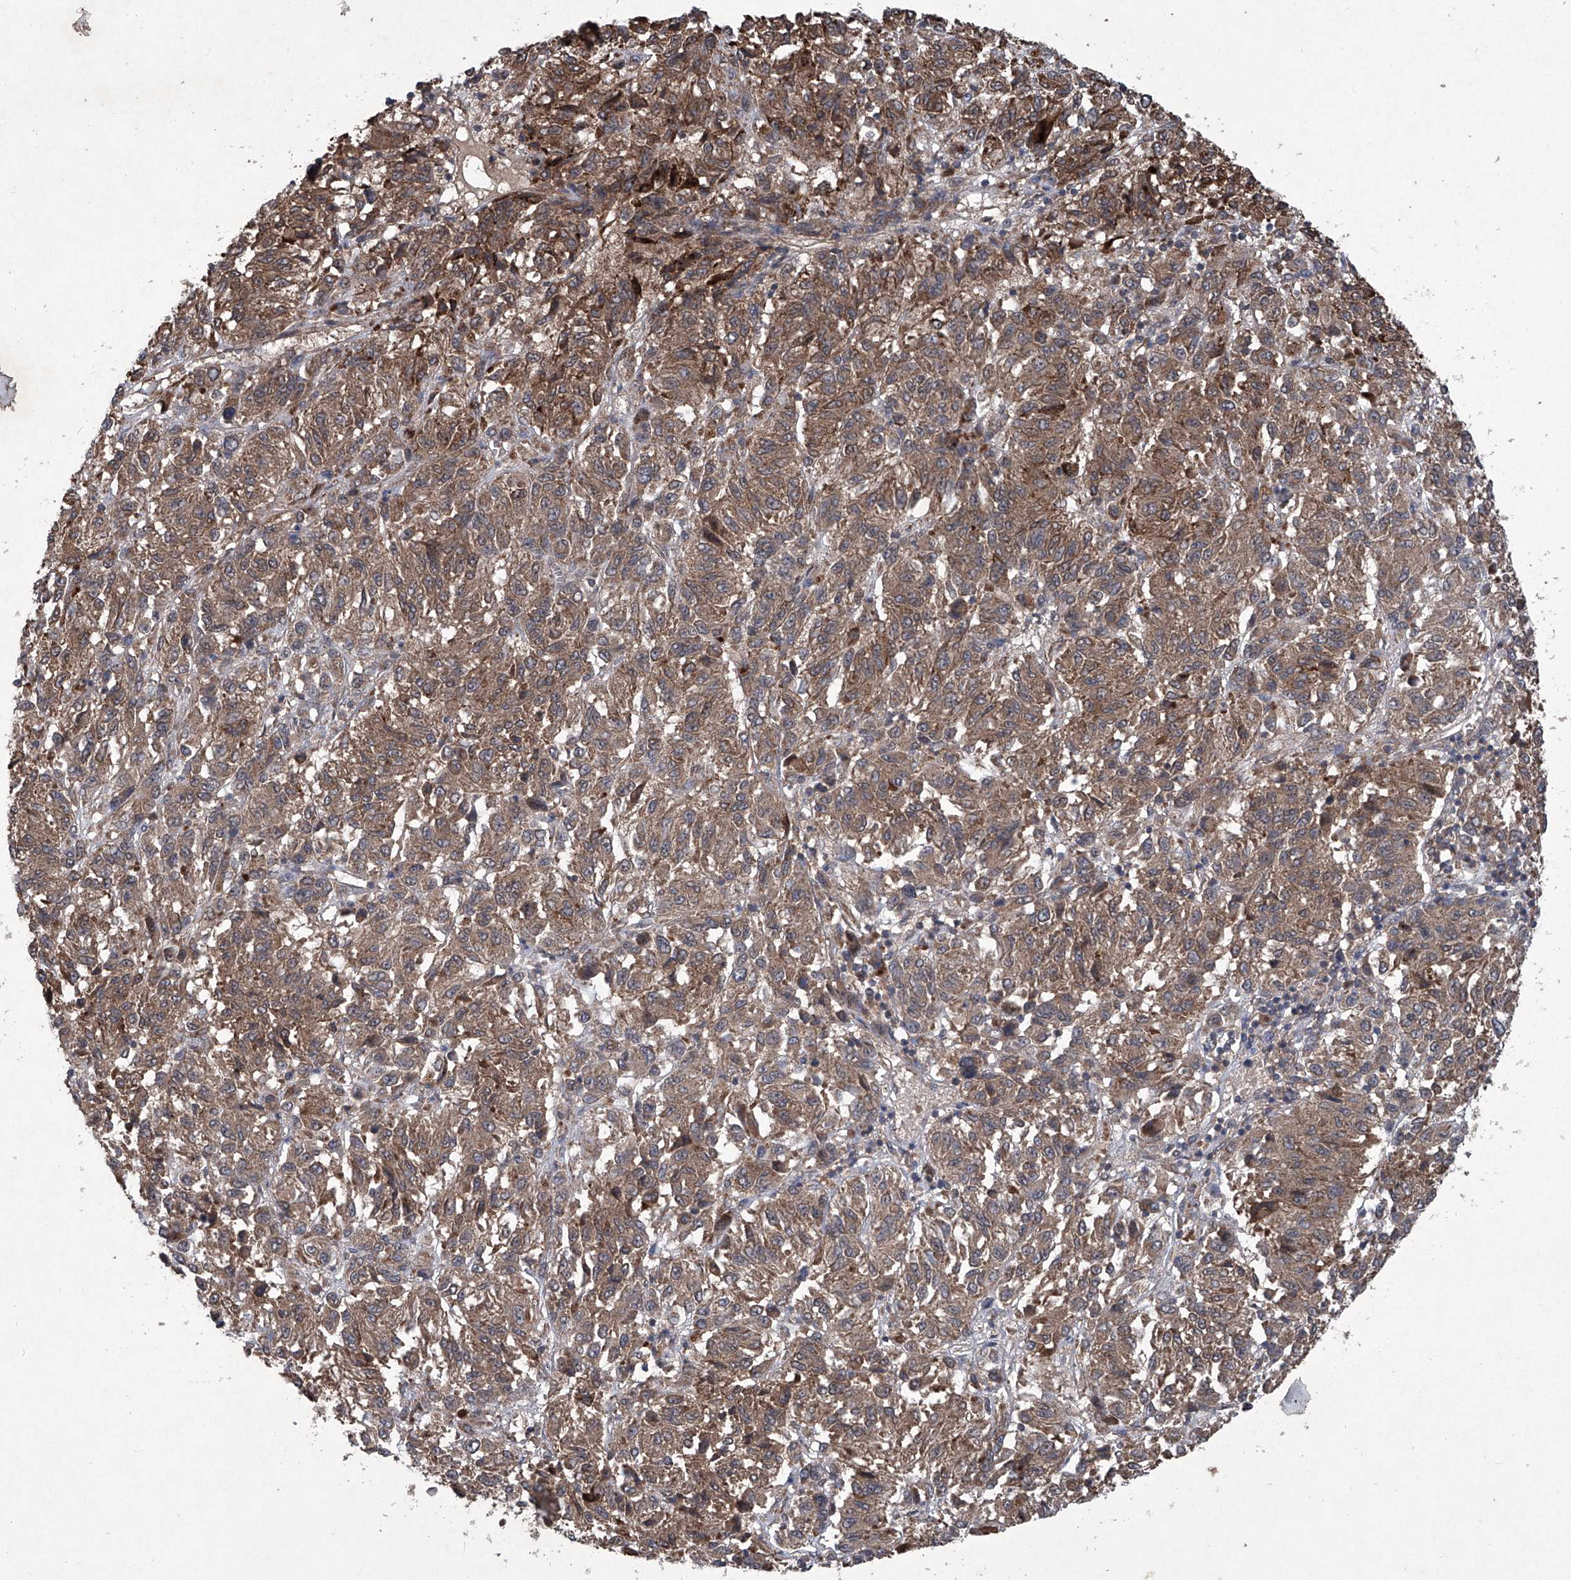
{"staining": {"intensity": "moderate", "quantity": ">75%", "location": "cytoplasmic/membranous"}, "tissue": "melanoma", "cell_type": "Tumor cells", "image_type": "cancer", "snomed": [{"axis": "morphology", "description": "Malignant melanoma, Metastatic site"}, {"axis": "topography", "description": "Lung"}], "caption": "Immunohistochemistry (DAB (3,3'-diaminobenzidine)) staining of malignant melanoma (metastatic site) demonstrates moderate cytoplasmic/membranous protein positivity in approximately >75% of tumor cells.", "gene": "SUMF2", "patient": {"sex": "male", "age": 64}}